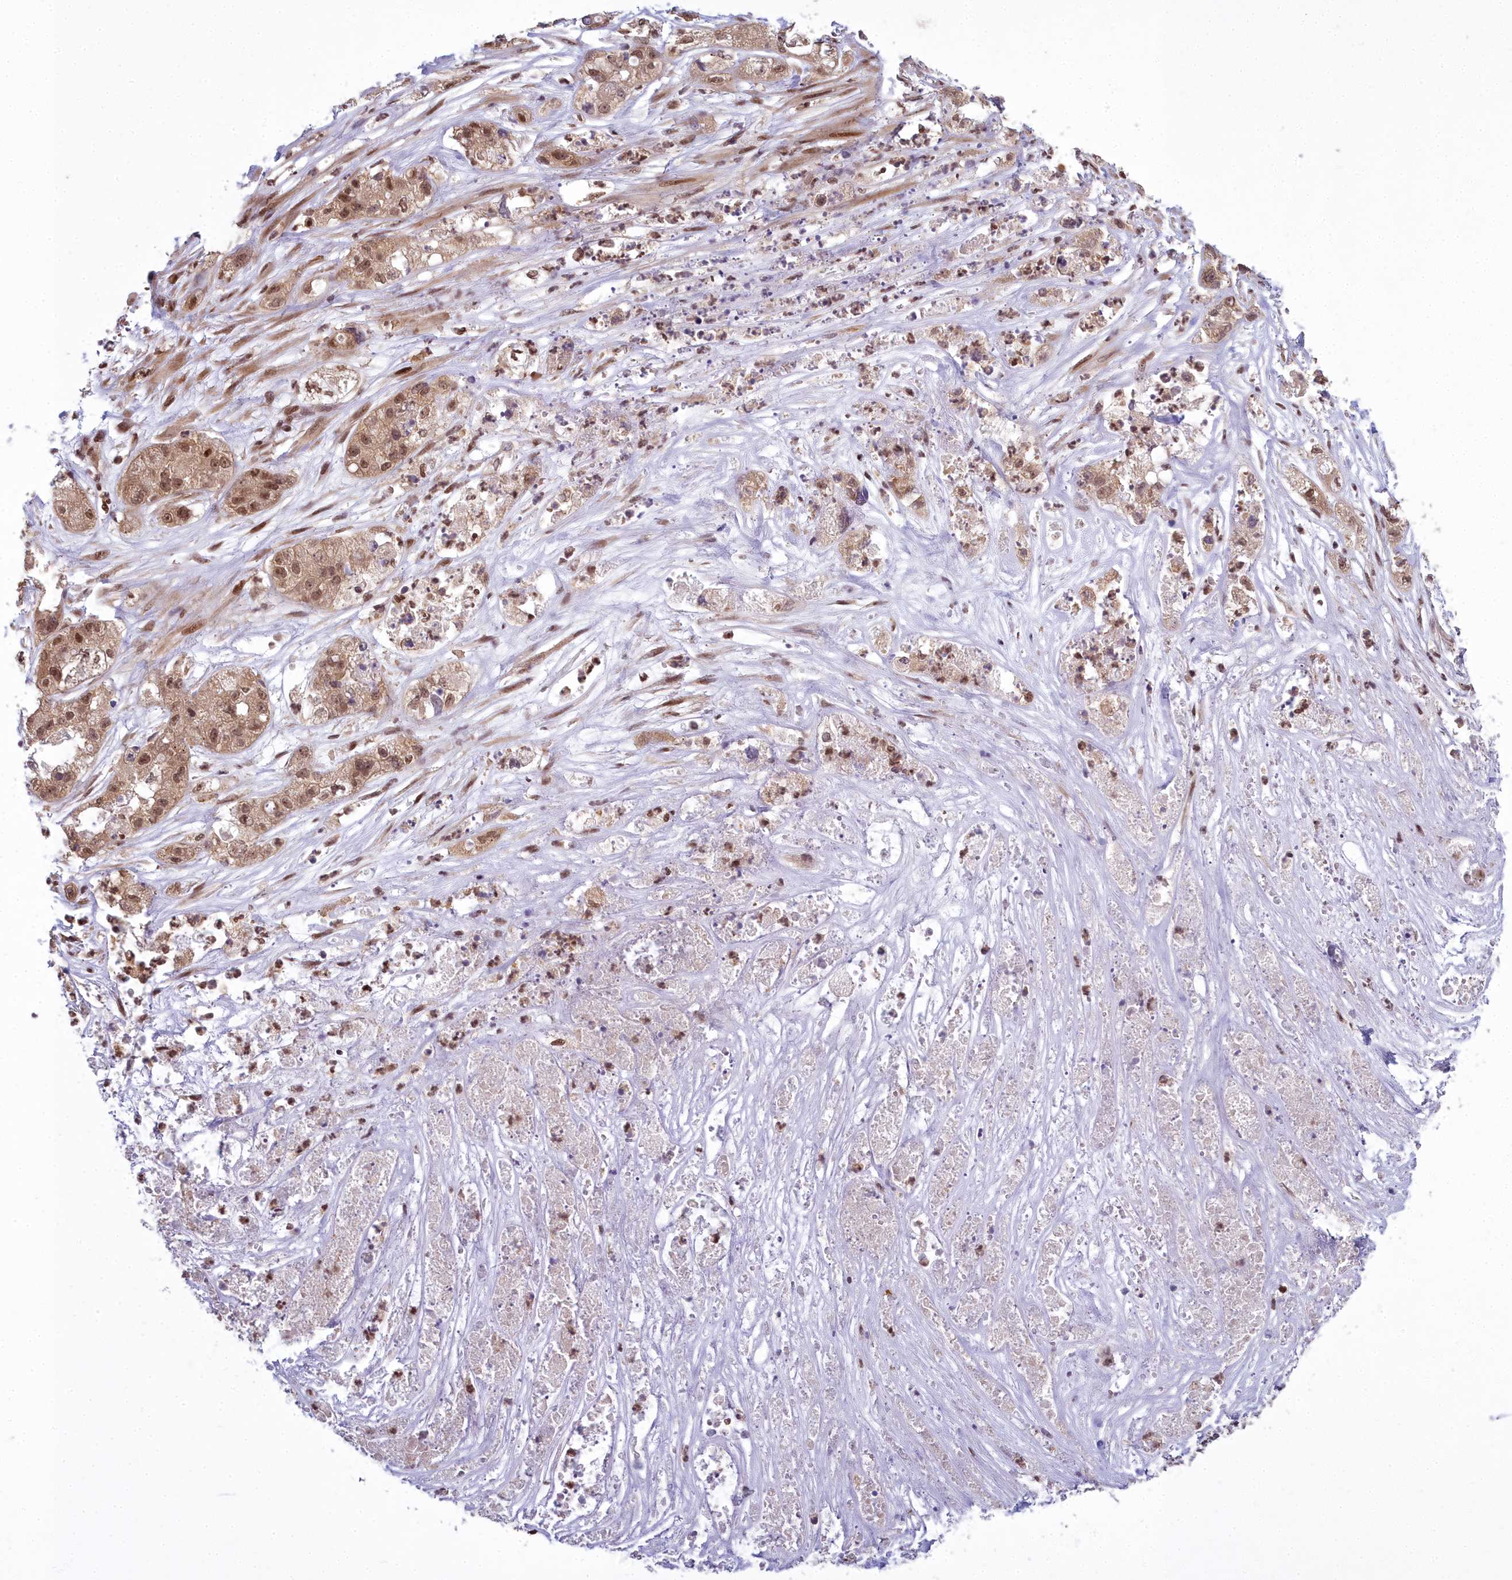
{"staining": {"intensity": "moderate", "quantity": ">75%", "location": "cytoplasmic/membranous,nuclear"}, "tissue": "pancreatic cancer", "cell_type": "Tumor cells", "image_type": "cancer", "snomed": [{"axis": "morphology", "description": "Adenocarcinoma, NOS"}, {"axis": "topography", "description": "Pancreas"}], "caption": "Immunohistochemical staining of human pancreatic cancer shows medium levels of moderate cytoplasmic/membranous and nuclear staining in approximately >75% of tumor cells.", "gene": "GMEB1", "patient": {"sex": "female", "age": 78}}